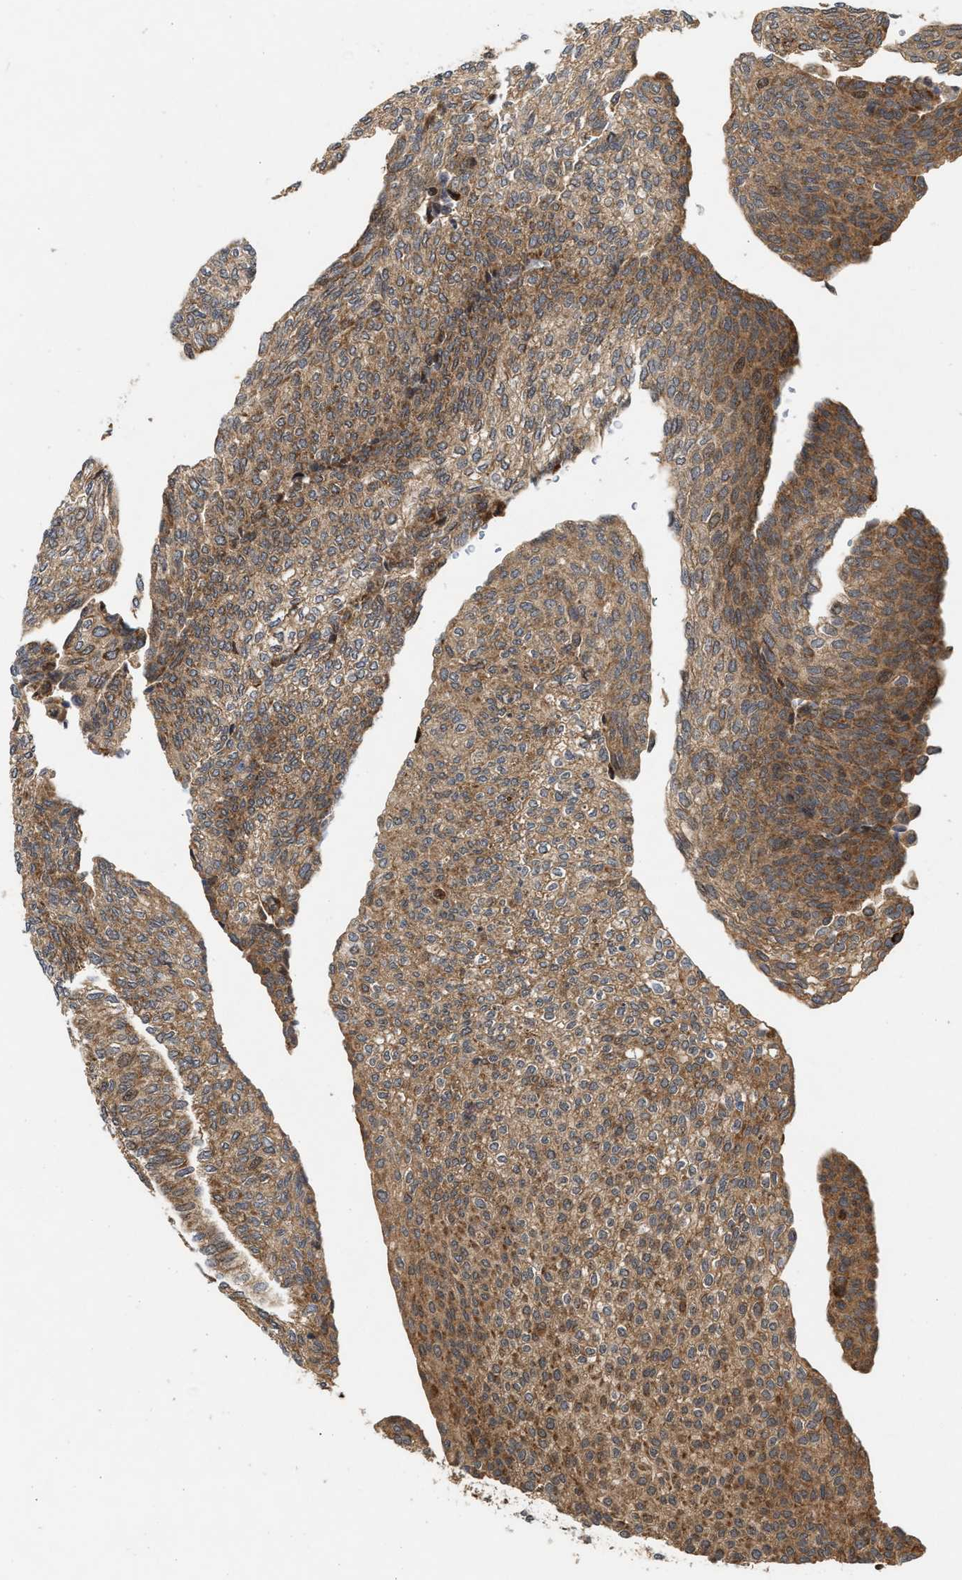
{"staining": {"intensity": "moderate", "quantity": ">75%", "location": "cytoplasmic/membranous"}, "tissue": "urothelial cancer", "cell_type": "Tumor cells", "image_type": "cancer", "snomed": [{"axis": "morphology", "description": "Urothelial carcinoma, Low grade"}, {"axis": "topography", "description": "Urinary bladder"}], "caption": "Immunohistochemistry of human urothelial carcinoma (low-grade) exhibits medium levels of moderate cytoplasmic/membranous staining in approximately >75% of tumor cells.", "gene": "CFLAR", "patient": {"sex": "female", "age": 79}}